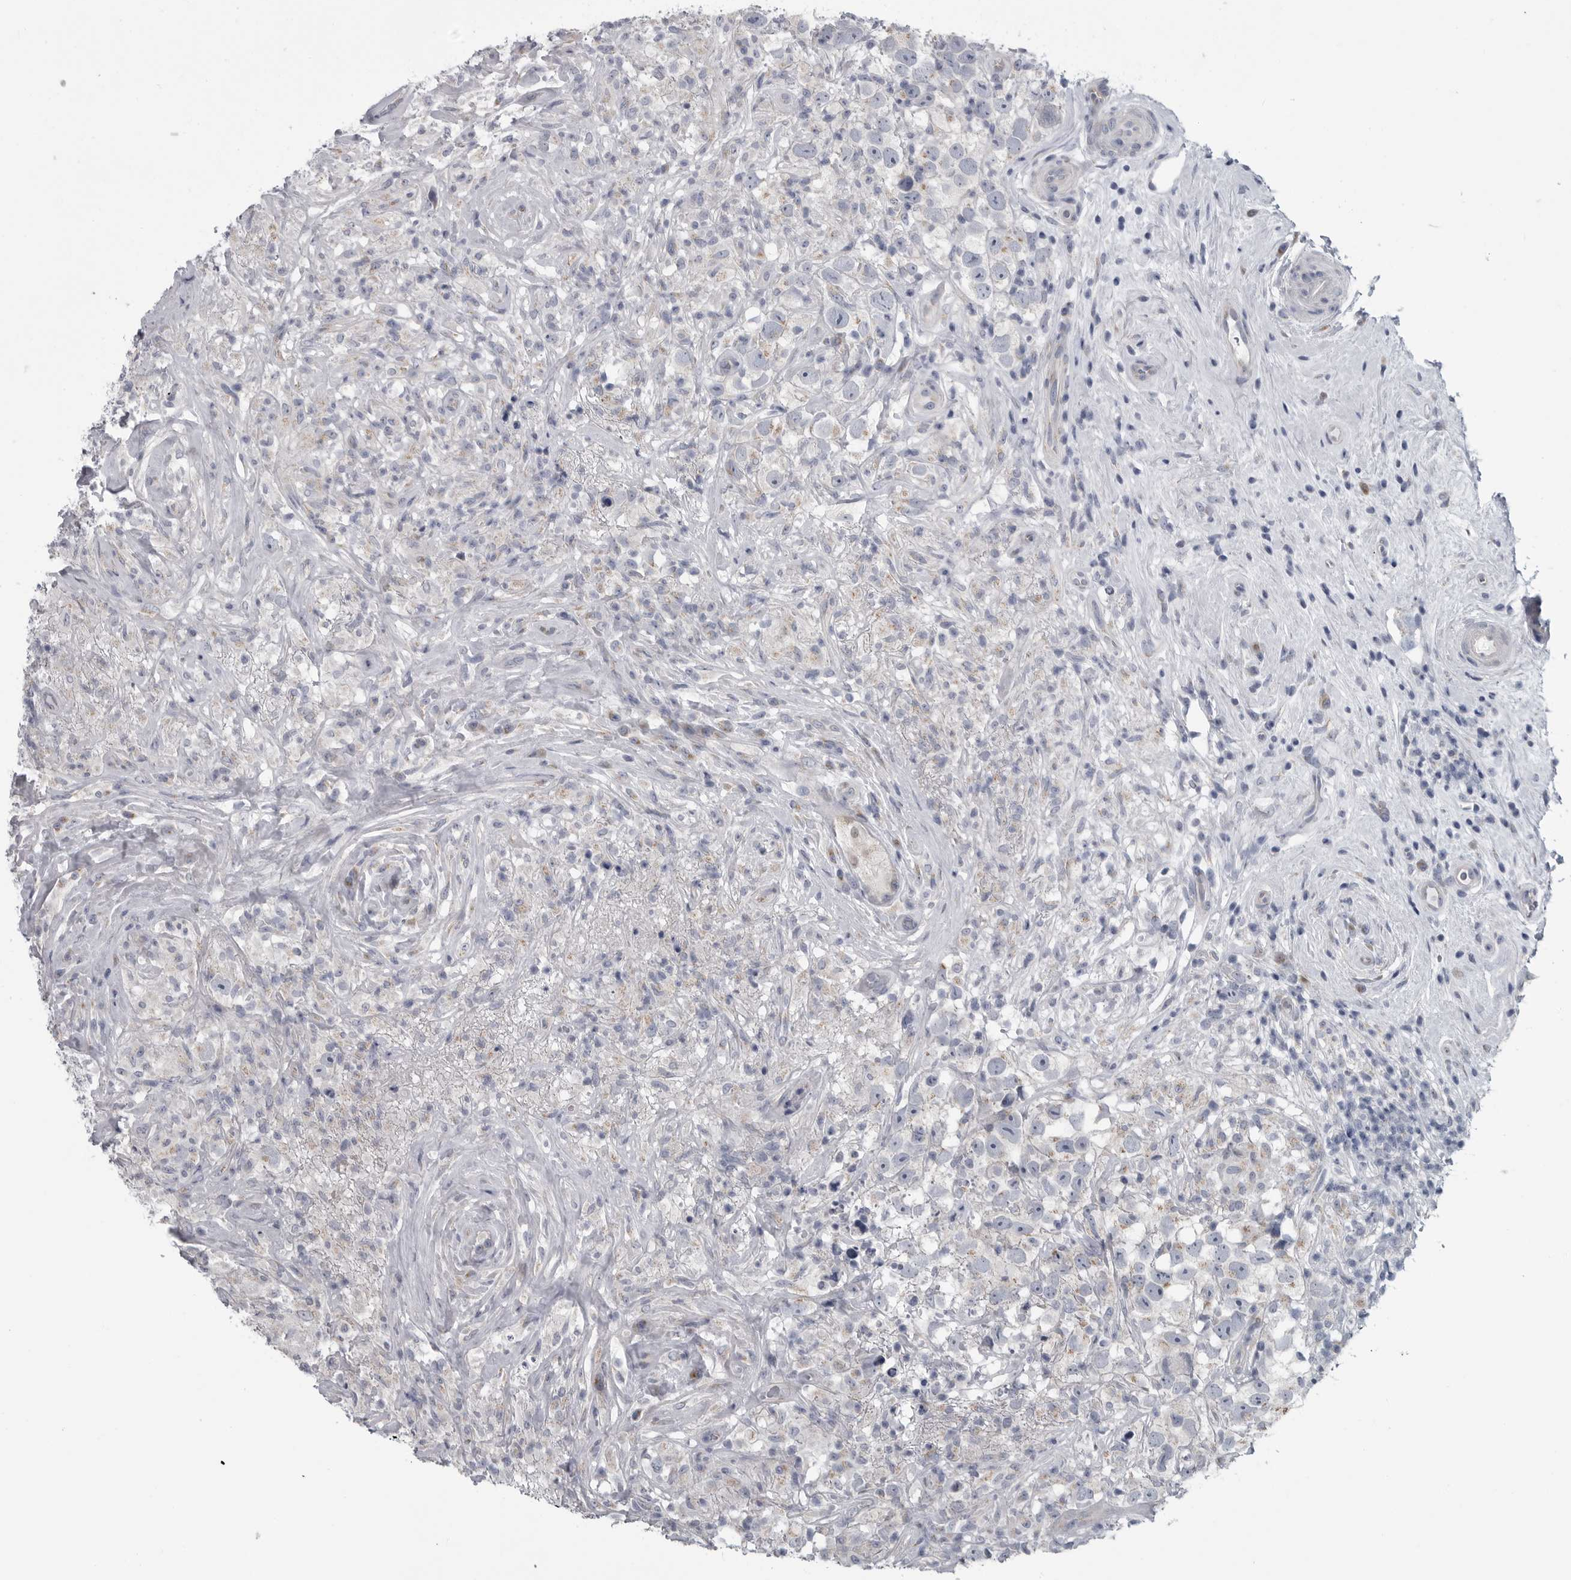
{"staining": {"intensity": "weak", "quantity": "<25%", "location": "cytoplasmic/membranous"}, "tissue": "testis cancer", "cell_type": "Tumor cells", "image_type": "cancer", "snomed": [{"axis": "morphology", "description": "Seminoma, NOS"}, {"axis": "topography", "description": "Testis"}], "caption": "A high-resolution image shows IHC staining of seminoma (testis), which exhibits no significant expression in tumor cells.", "gene": "MYOC", "patient": {"sex": "male", "age": 49}}